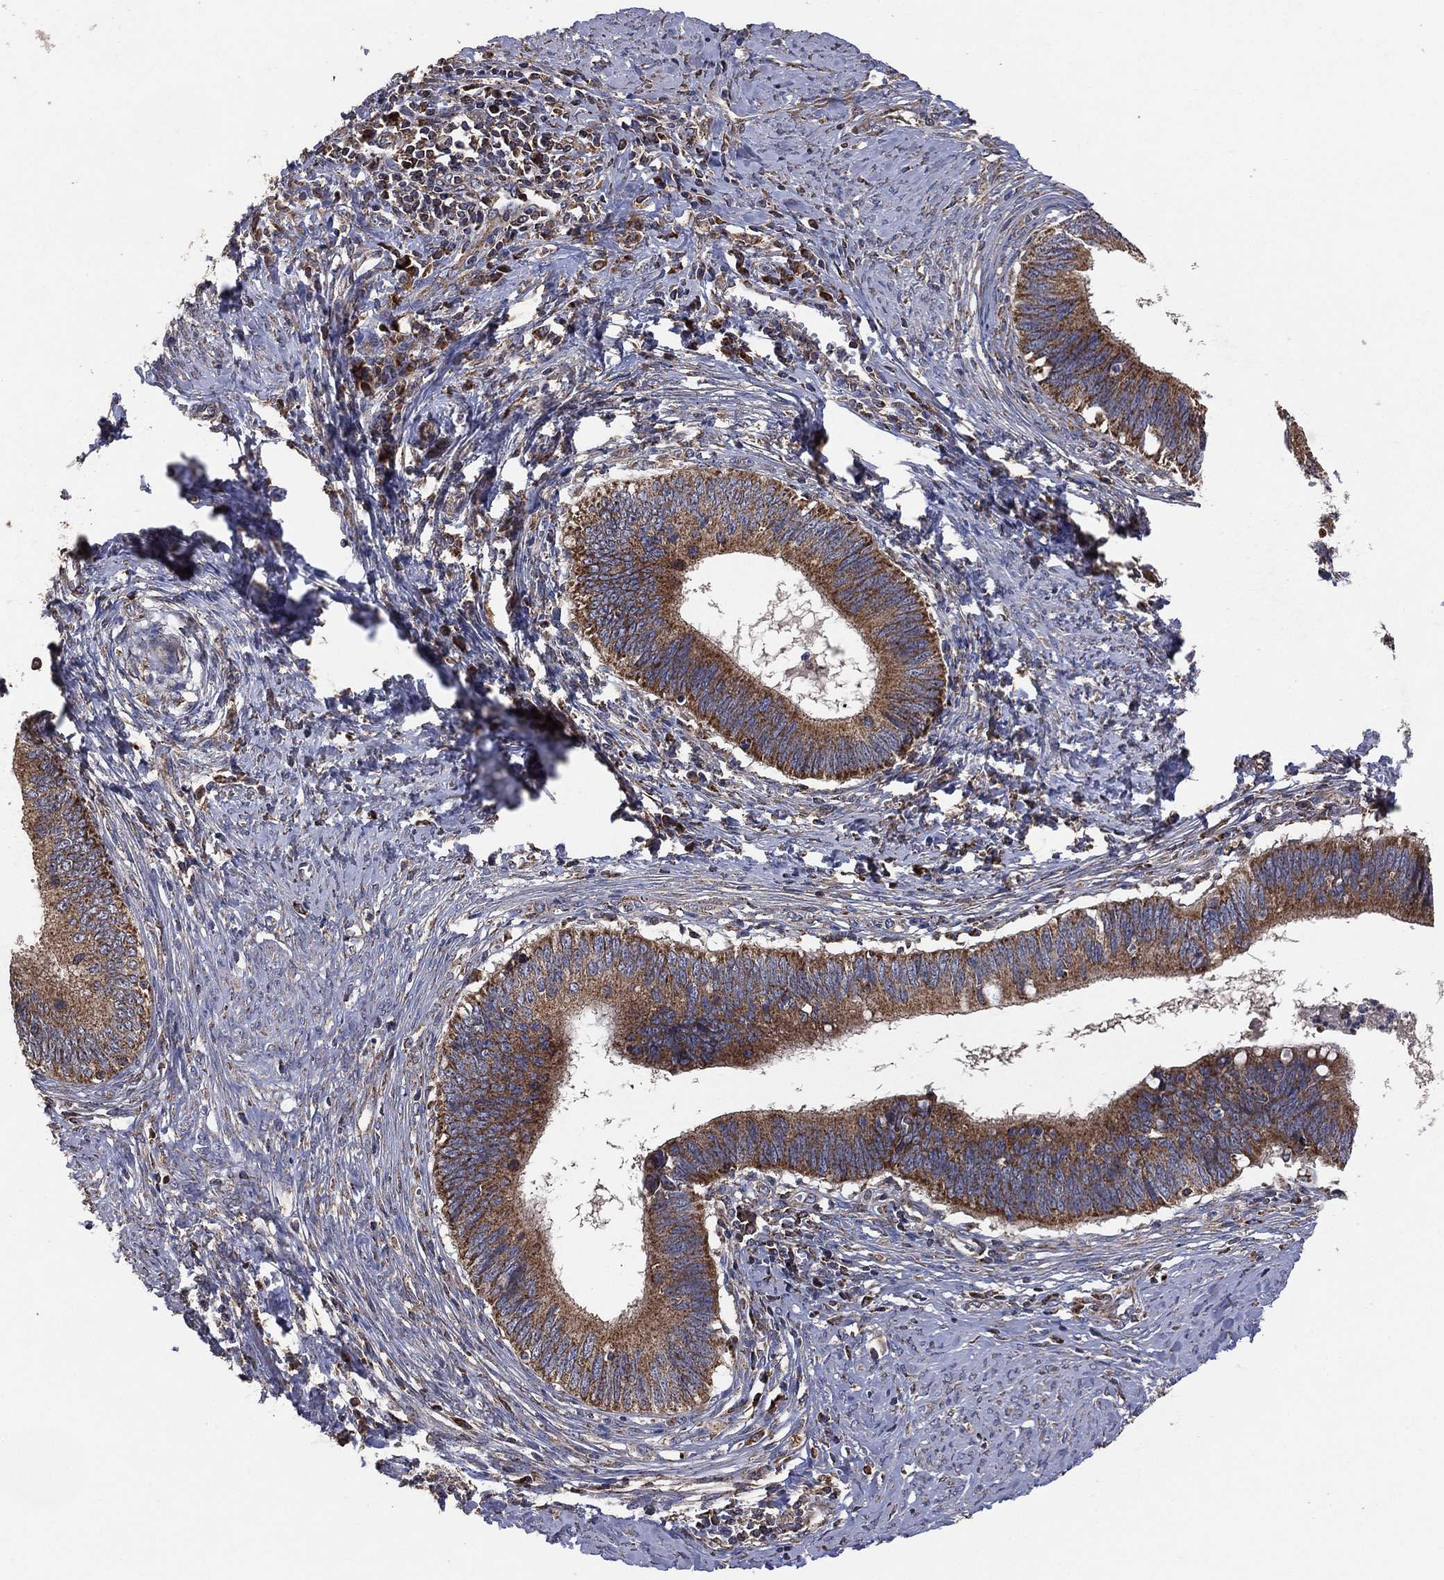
{"staining": {"intensity": "moderate", "quantity": ">75%", "location": "cytoplasmic/membranous"}, "tissue": "cervical cancer", "cell_type": "Tumor cells", "image_type": "cancer", "snomed": [{"axis": "morphology", "description": "Adenocarcinoma, NOS"}, {"axis": "topography", "description": "Cervix"}], "caption": "This image shows adenocarcinoma (cervical) stained with IHC to label a protein in brown. The cytoplasmic/membranous of tumor cells show moderate positivity for the protein. Nuclei are counter-stained blue.", "gene": "LIMD1", "patient": {"sex": "female", "age": 42}}